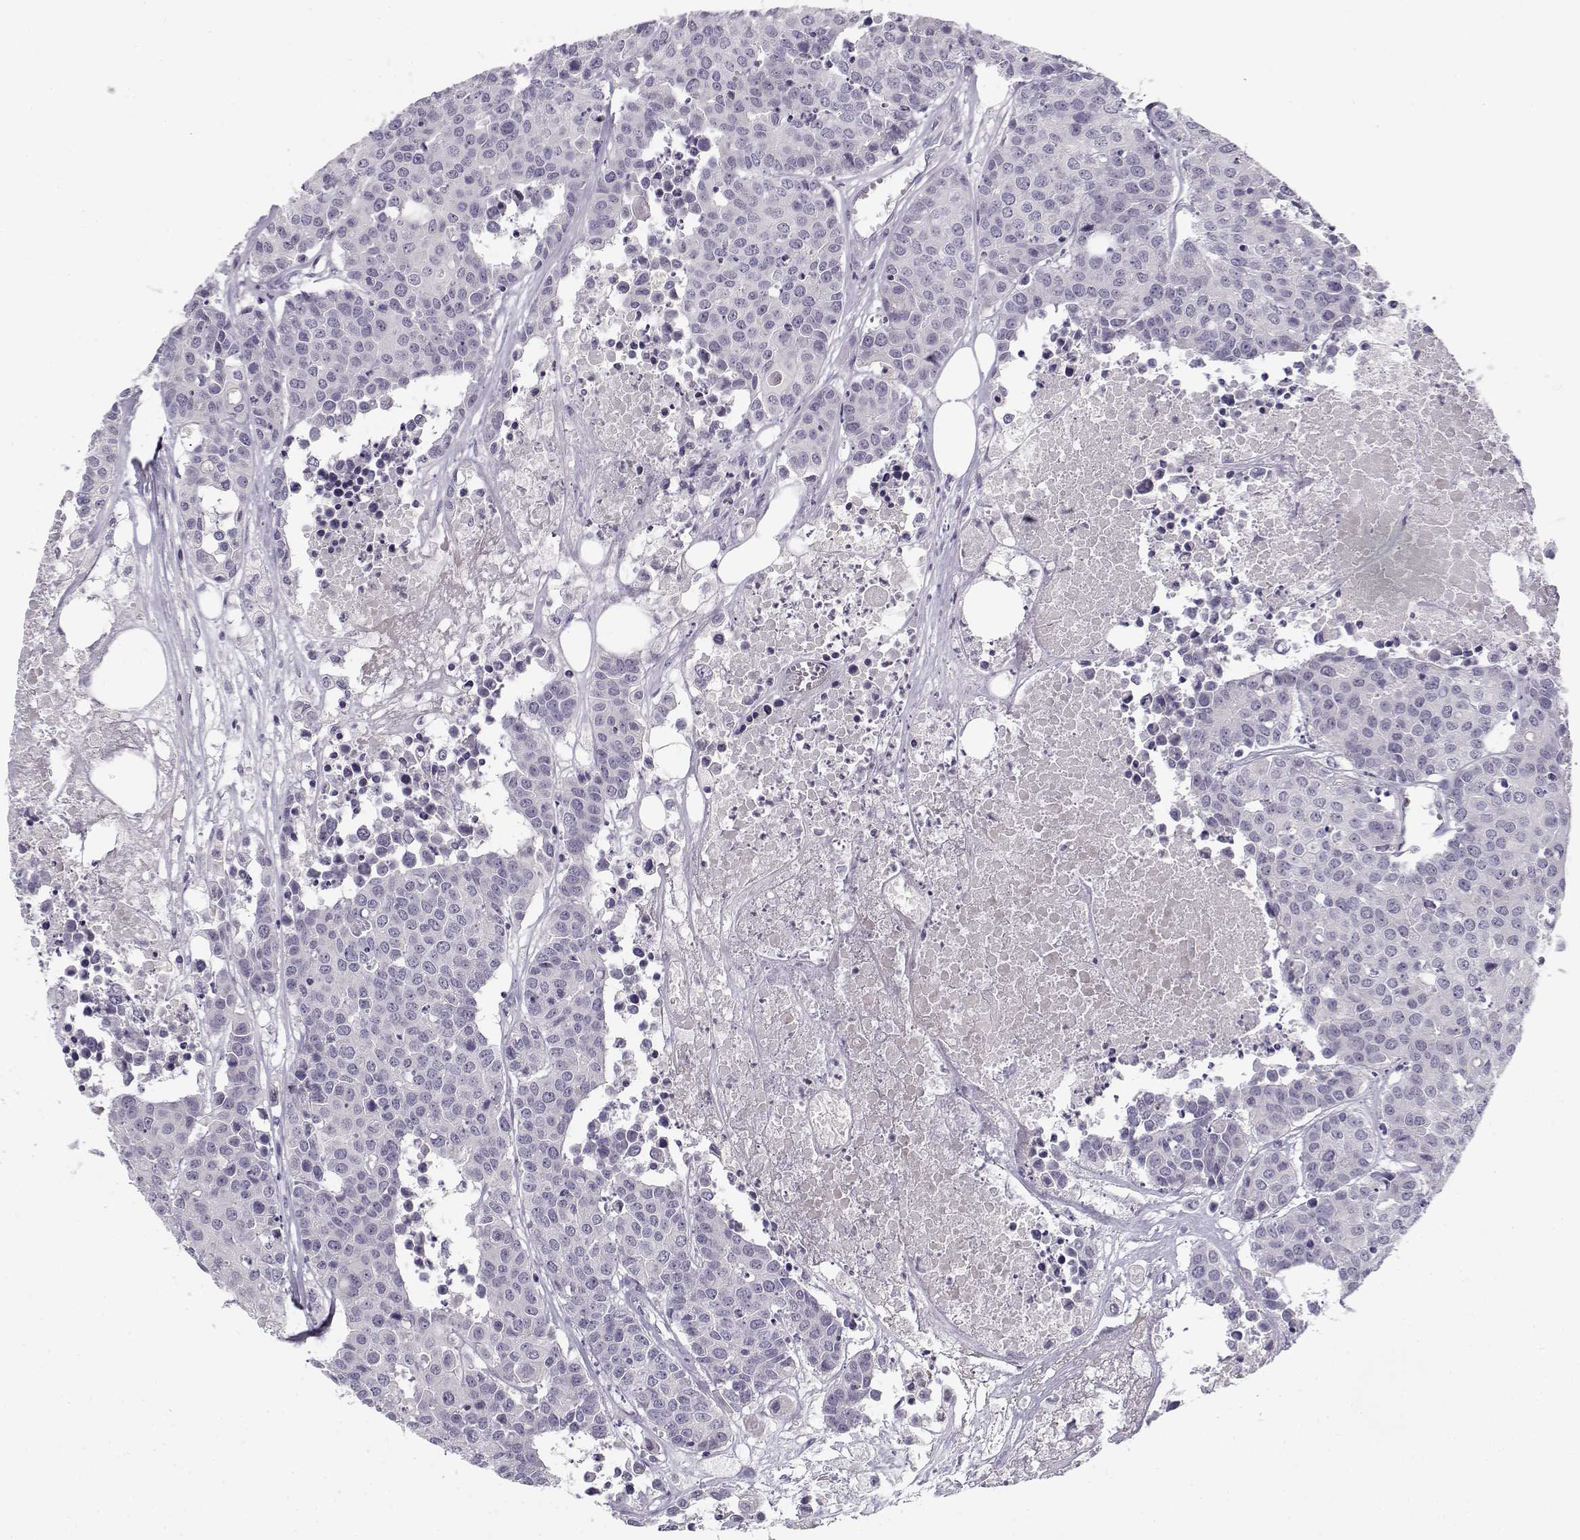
{"staining": {"intensity": "negative", "quantity": "none", "location": "none"}, "tissue": "carcinoid", "cell_type": "Tumor cells", "image_type": "cancer", "snomed": [{"axis": "morphology", "description": "Carcinoid, malignant, NOS"}, {"axis": "topography", "description": "Colon"}], "caption": "Immunohistochemical staining of human malignant carcinoid exhibits no significant staining in tumor cells.", "gene": "DDX25", "patient": {"sex": "male", "age": 81}}